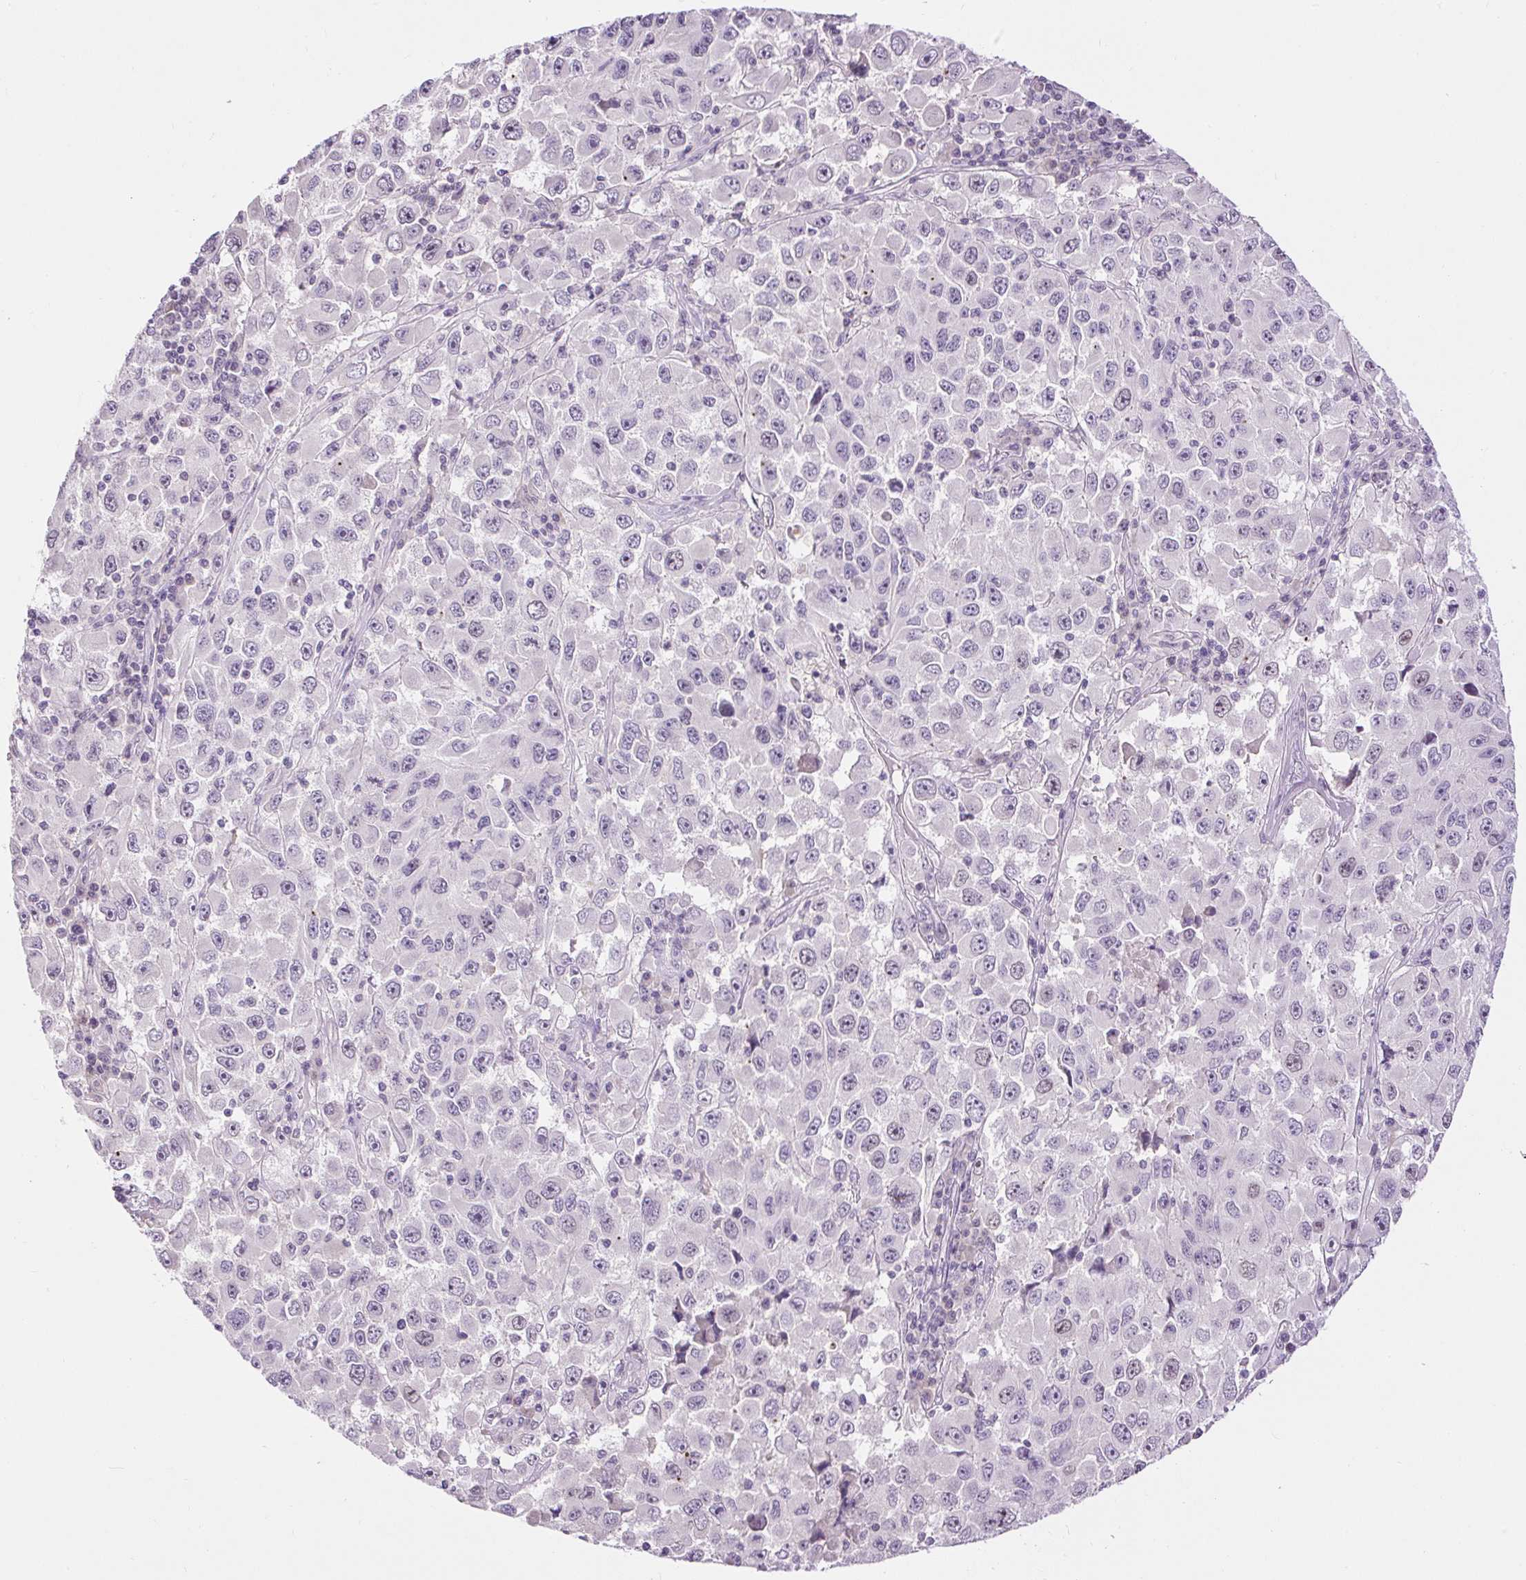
{"staining": {"intensity": "weak", "quantity": "<25%", "location": "nuclear"}, "tissue": "melanoma", "cell_type": "Tumor cells", "image_type": "cancer", "snomed": [{"axis": "morphology", "description": "Malignant melanoma, Metastatic site"}, {"axis": "topography", "description": "Lymph node"}], "caption": "This is an immunohistochemistry (IHC) image of melanoma. There is no expression in tumor cells.", "gene": "RACGAP1", "patient": {"sex": "female", "age": 67}}